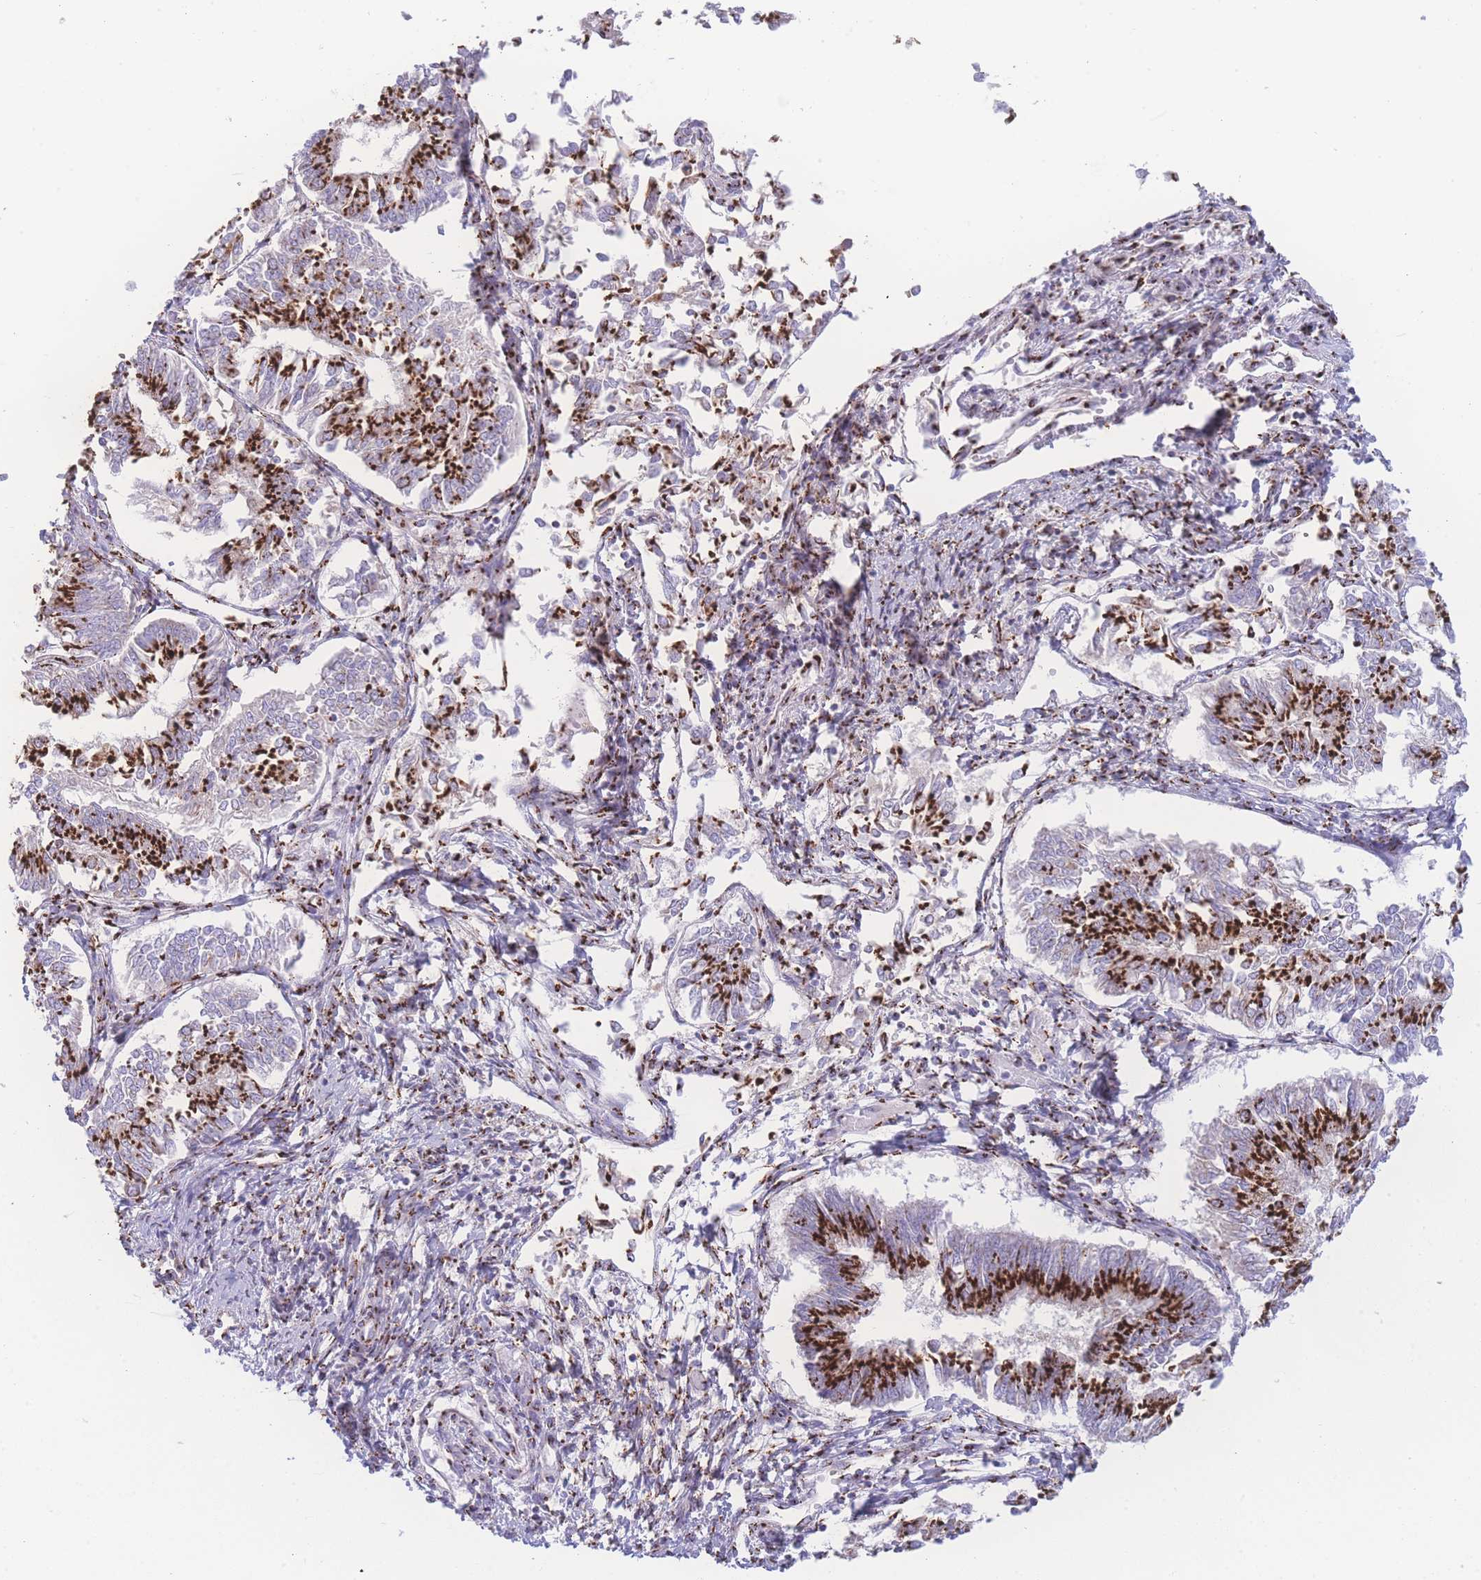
{"staining": {"intensity": "strong", "quantity": ">75%", "location": "cytoplasmic/membranous"}, "tissue": "endometrial cancer", "cell_type": "Tumor cells", "image_type": "cancer", "snomed": [{"axis": "morphology", "description": "Adenocarcinoma, NOS"}, {"axis": "topography", "description": "Endometrium"}], "caption": "Brown immunohistochemical staining in human endometrial adenocarcinoma shows strong cytoplasmic/membranous expression in about >75% of tumor cells.", "gene": "GOLM2", "patient": {"sex": "female", "age": 58}}